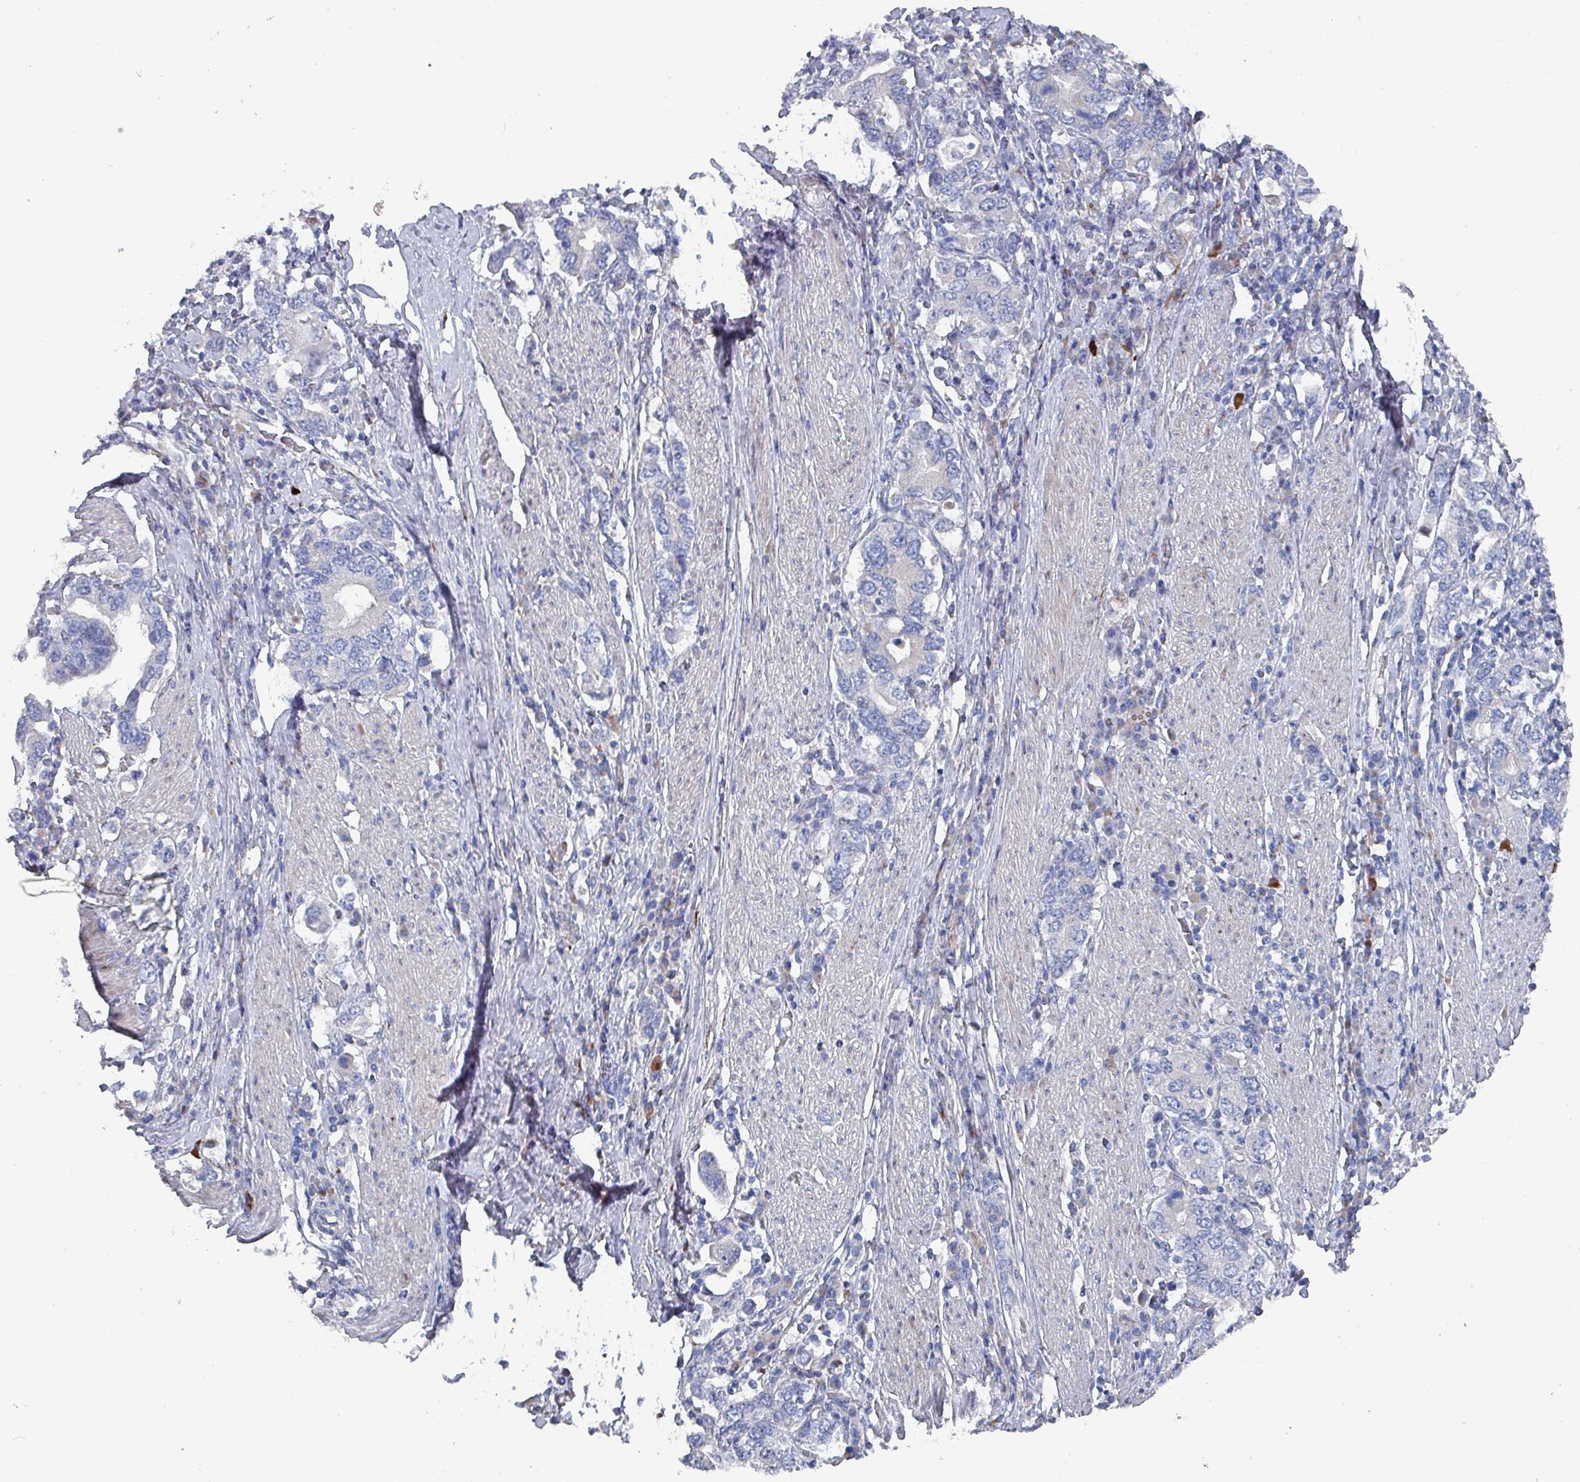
{"staining": {"intensity": "negative", "quantity": "none", "location": "none"}, "tissue": "stomach cancer", "cell_type": "Tumor cells", "image_type": "cancer", "snomed": [{"axis": "morphology", "description": "Adenocarcinoma, NOS"}, {"axis": "topography", "description": "Stomach, upper"}, {"axis": "topography", "description": "Stomach"}], "caption": "Tumor cells are negative for protein expression in human stomach cancer (adenocarcinoma).", "gene": "DRD5", "patient": {"sex": "male", "age": 62}}